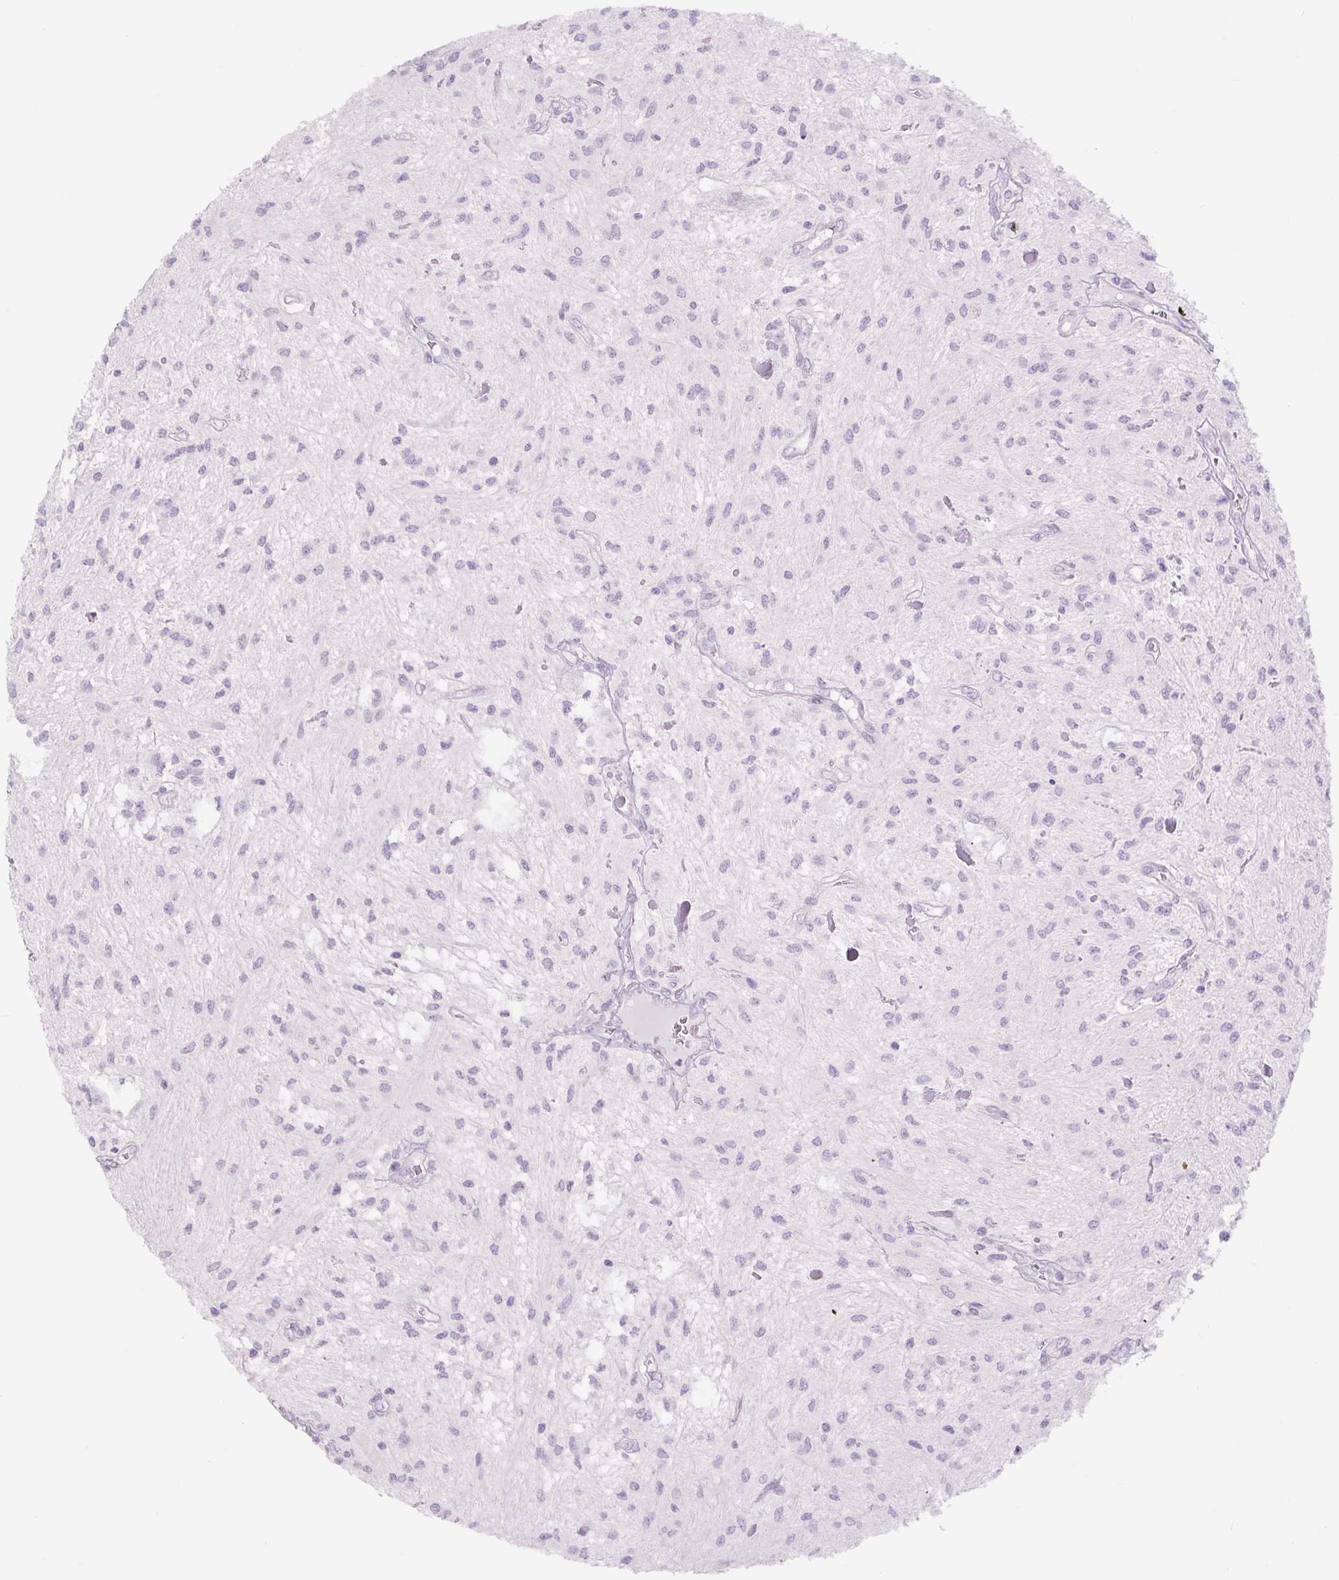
{"staining": {"intensity": "negative", "quantity": "none", "location": "none"}, "tissue": "glioma", "cell_type": "Tumor cells", "image_type": "cancer", "snomed": [{"axis": "morphology", "description": "Glioma, malignant, Low grade"}, {"axis": "topography", "description": "Cerebellum"}], "caption": "Immunohistochemistry photomicrograph of human glioma stained for a protein (brown), which reveals no expression in tumor cells.", "gene": "SIX1", "patient": {"sex": "female", "age": 14}}